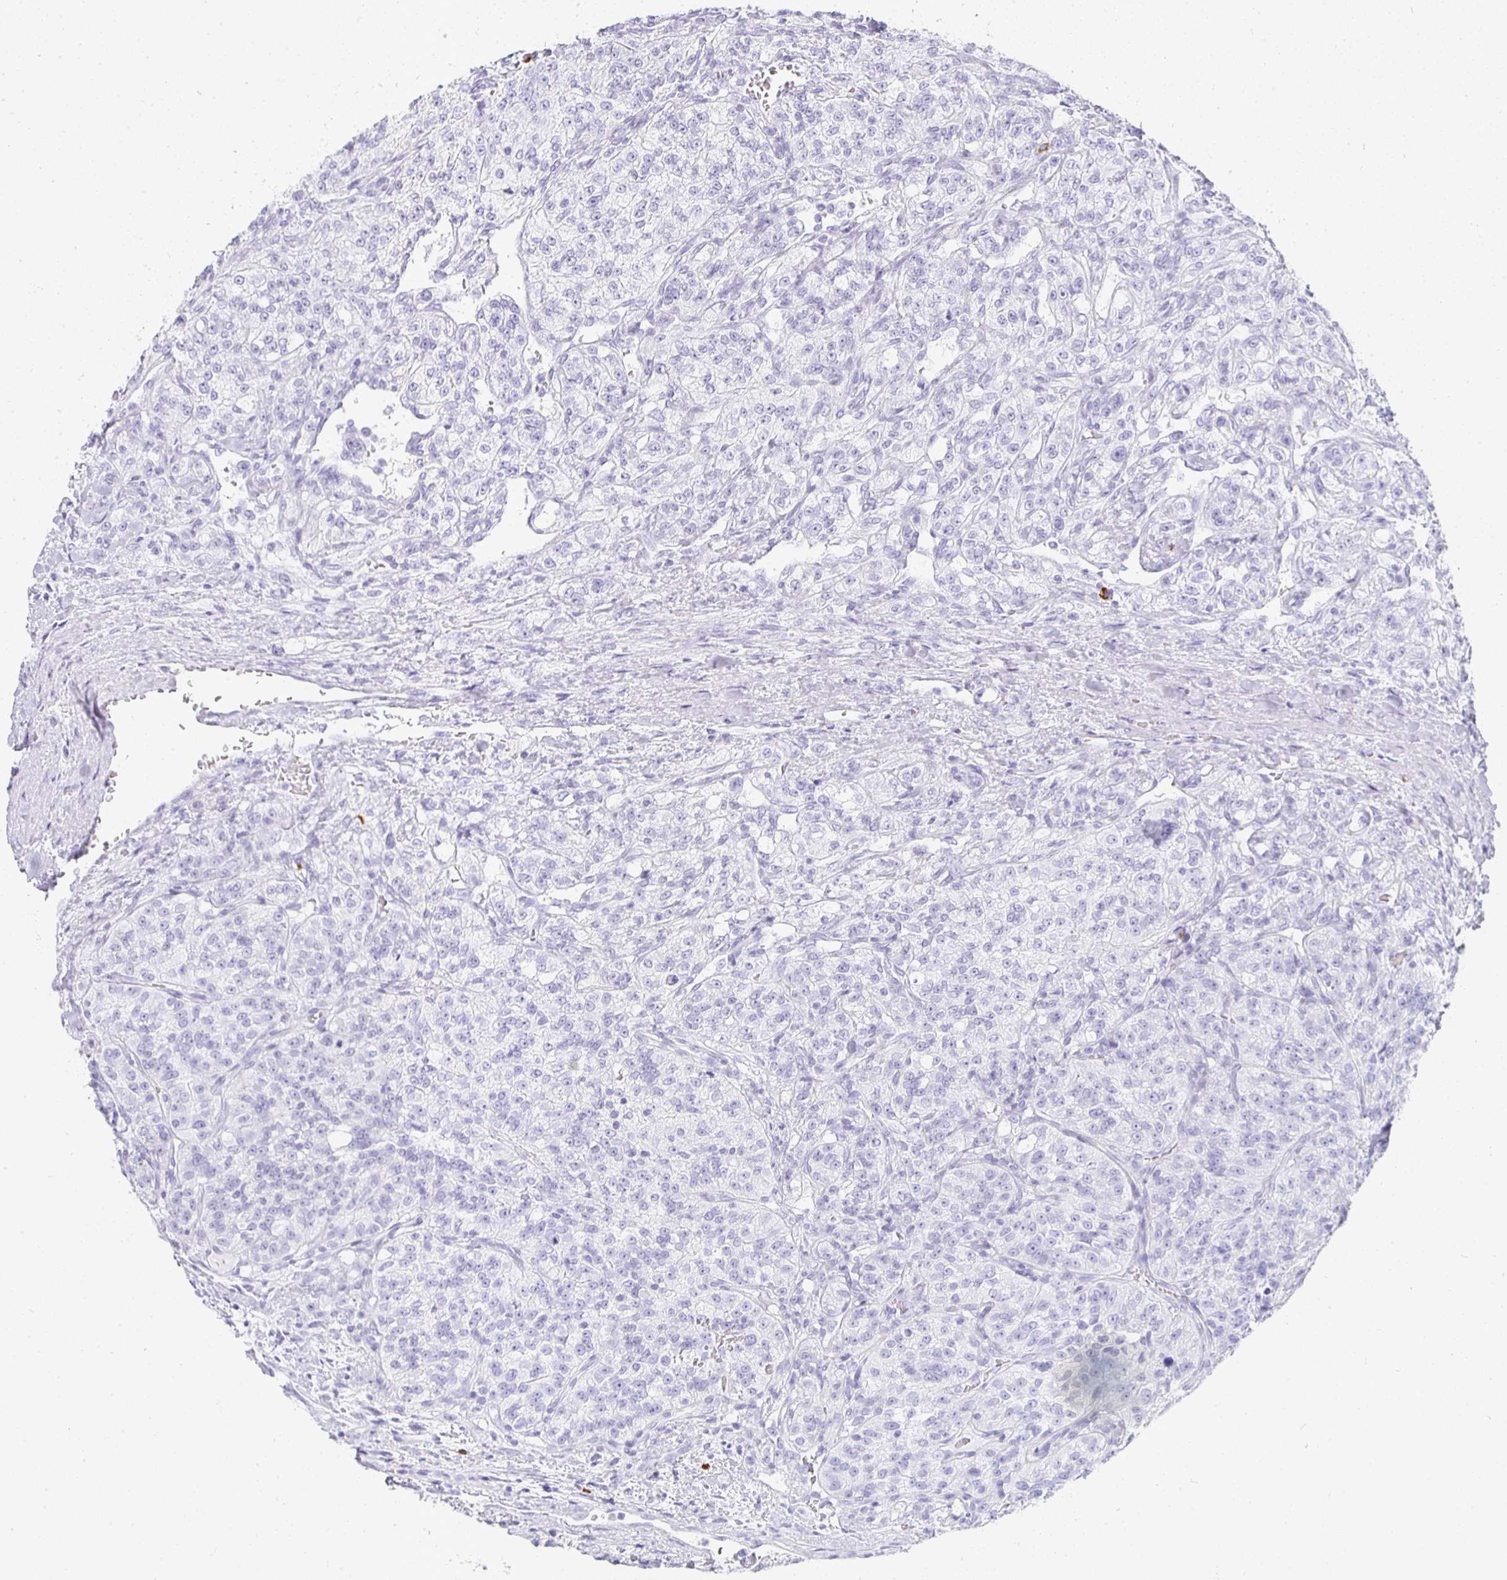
{"staining": {"intensity": "negative", "quantity": "none", "location": "none"}, "tissue": "renal cancer", "cell_type": "Tumor cells", "image_type": "cancer", "snomed": [{"axis": "morphology", "description": "Adenocarcinoma, NOS"}, {"axis": "topography", "description": "Kidney"}], "caption": "Tumor cells are negative for brown protein staining in renal adenocarcinoma.", "gene": "TPSD1", "patient": {"sex": "female", "age": 63}}